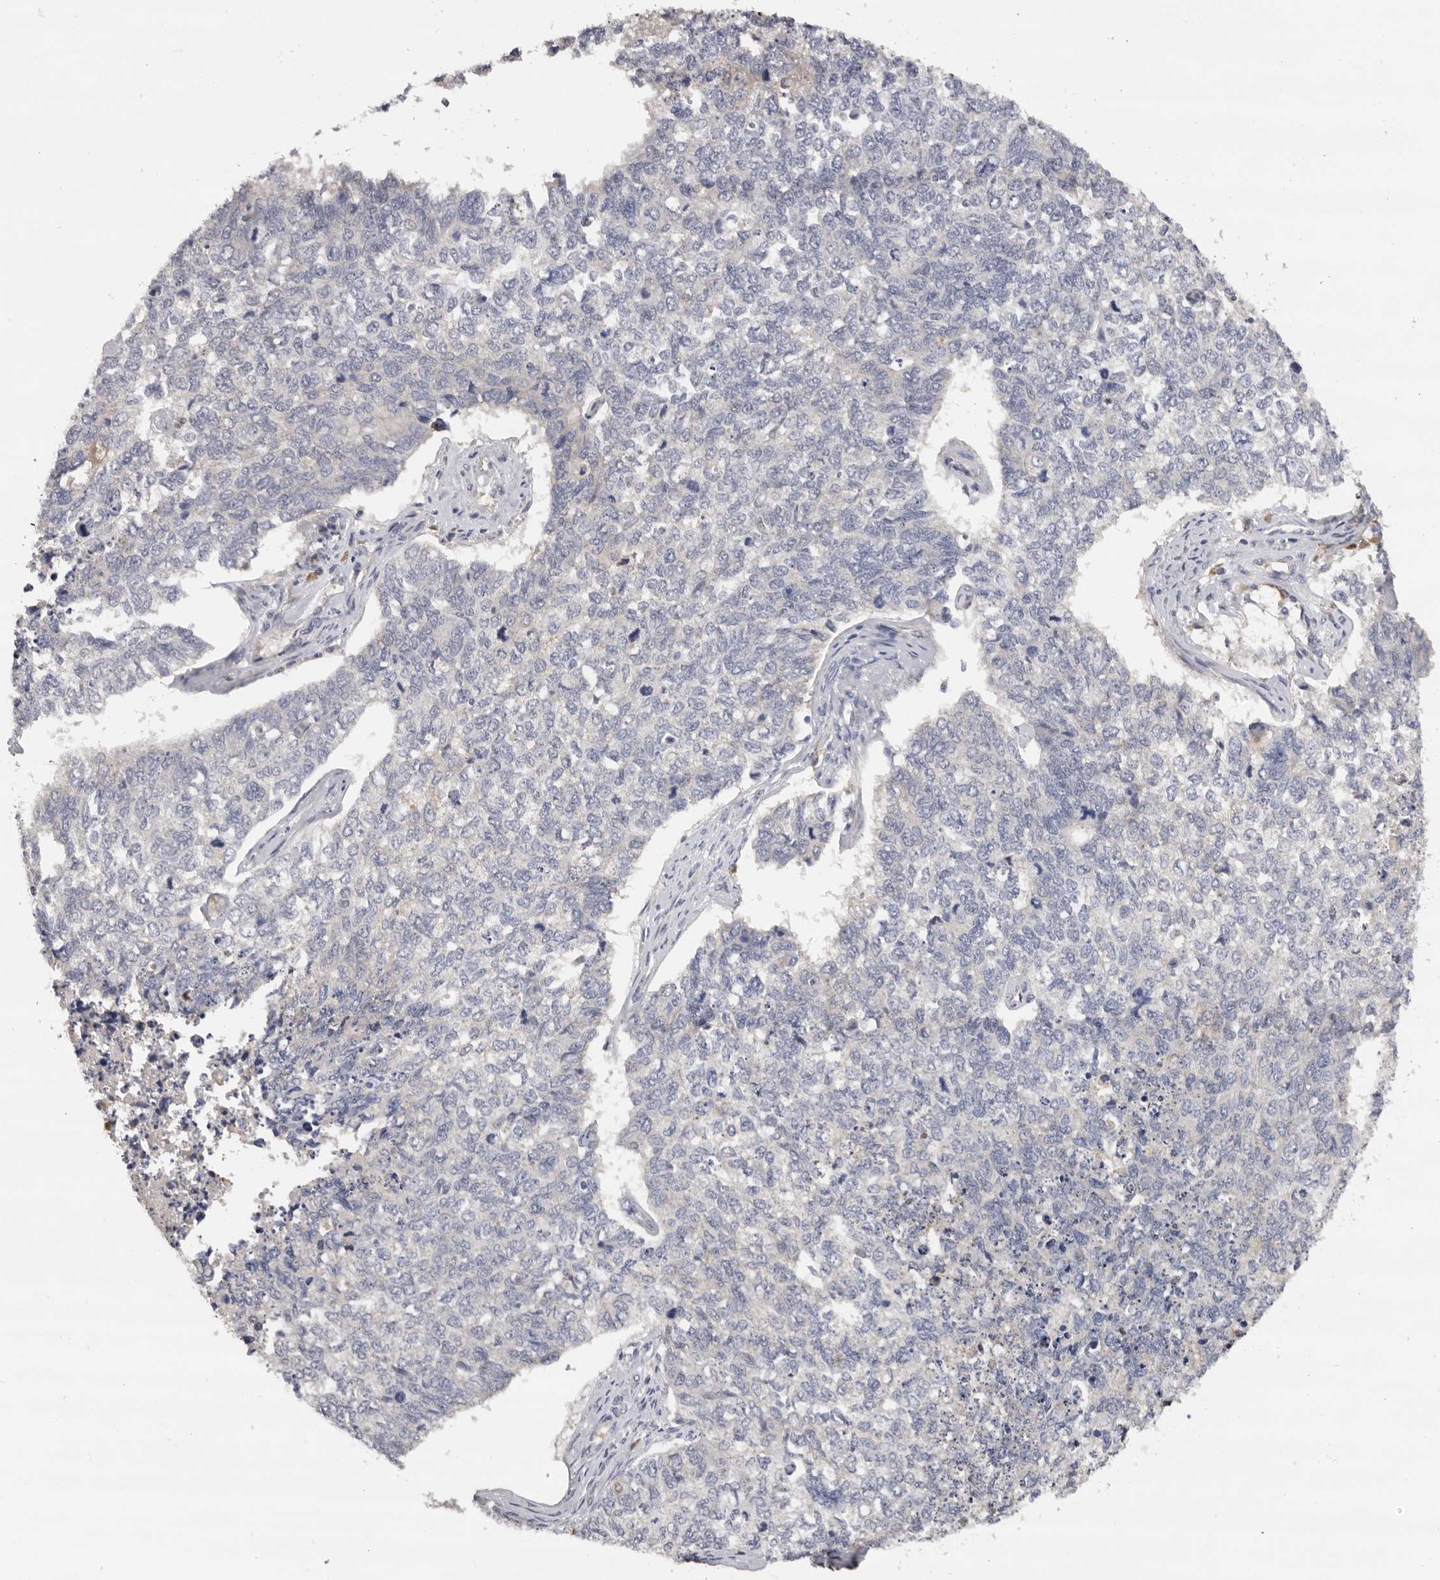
{"staining": {"intensity": "negative", "quantity": "none", "location": "none"}, "tissue": "cervical cancer", "cell_type": "Tumor cells", "image_type": "cancer", "snomed": [{"axis": "morphology", "description": "Squamous cell carcinoma, NOS"}, {"axis": "topography", "description": "Cervix"}], "caption": "A photomicrograph of human cervical squamous cell carcinoma is negative for staining in tumor cells.", "gene": "KIF2B", "patient": {"sex": "female", "age": 63}}